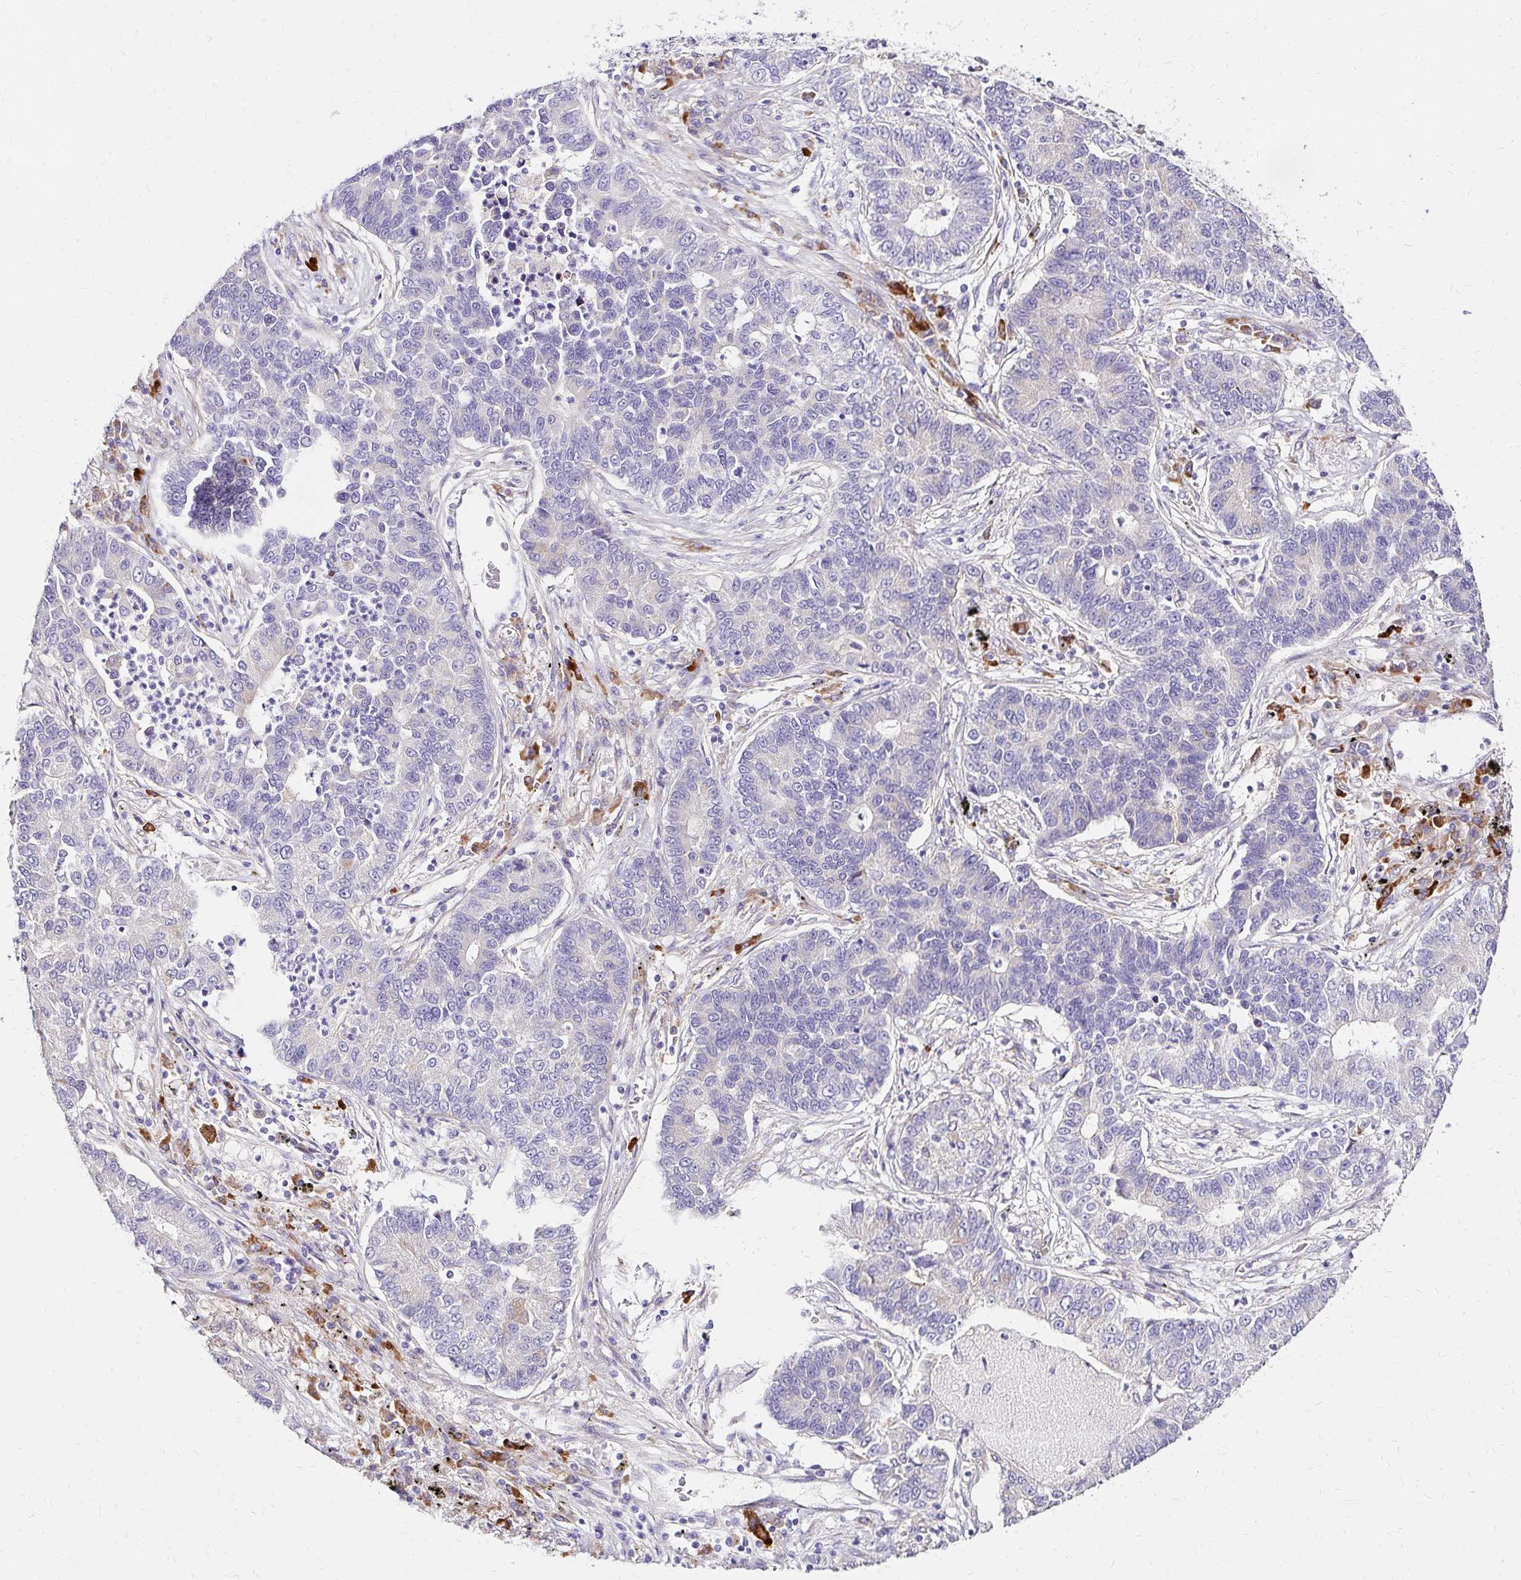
{"staining": {"intensity": "negative", "quantity": "none", "location": "none"}, "tissue": "lung cancer", "cell_type": "Tumor cells", "image_type": "cancer", "snomed": [{"axis": "morphology", "description": "Adenocarcinoma, NOS"}, {"axis": "topography", "description": "Lung"}], "caption": "Lung cancer (adenocarcinoma) stained for a protein using immunohistochemistry (IHC) demonstrates no staining tumor cells.", "gene": "PRIMA1", "patient": {"sex": "female", "age": 57}}